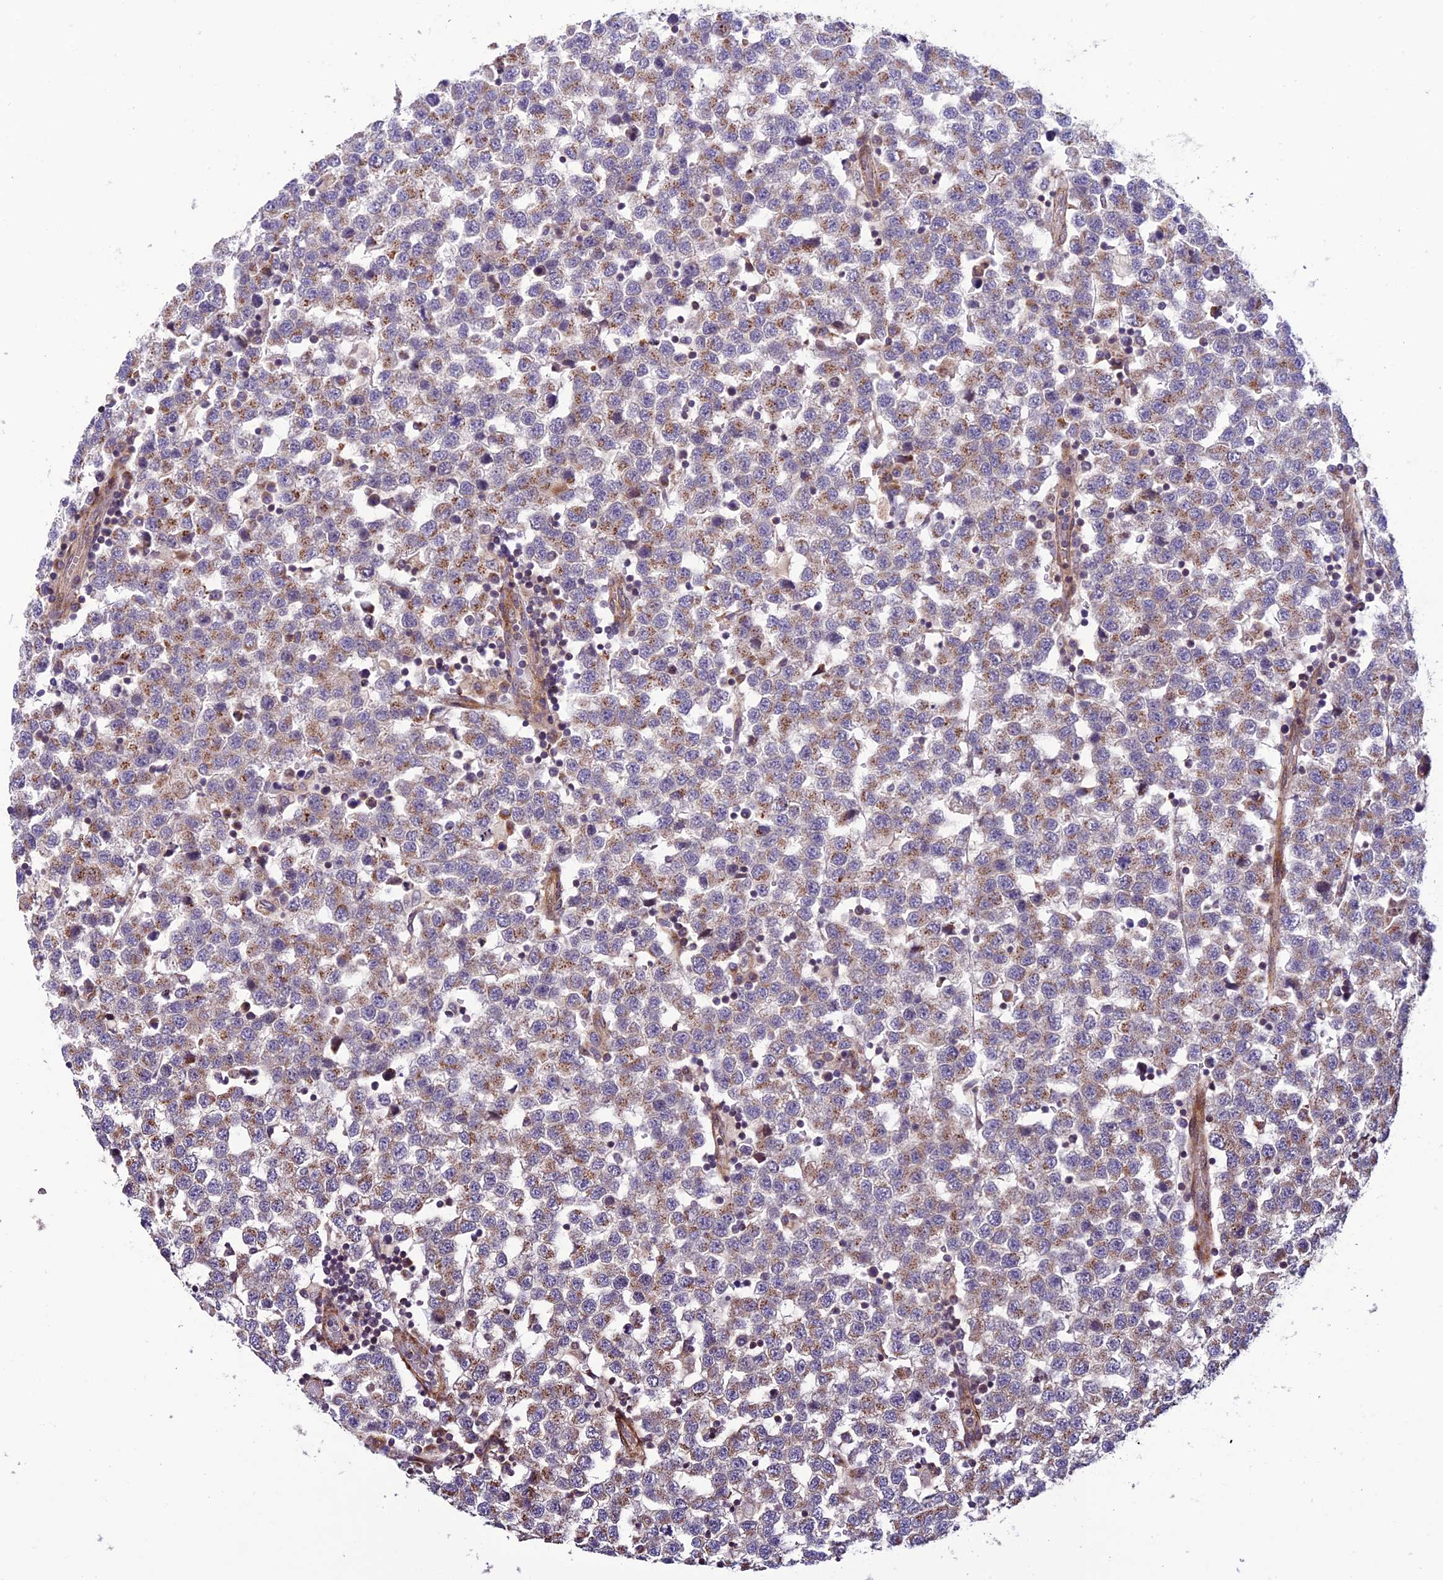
{"staining": {"intensity": "weak", "quantity": ">75%", "location": "cytoplasmic/membranous"}, "tissue": "testis cancer", "cell_type": "Tumor cells", "image_type": "cancer", "snomed": [{"axis": "morphology", "description": "Seminoma, NOS"}, {"axis": "topography", "description": "Testis"}], "caption": "Immunohistochemical staining of human testis seminoma reveals weak cytoplasmic/membranous protein staining in about >75% of tumor cells.", "gene": "TNIP3", "patient": {"sex": "male", "age": 34}}